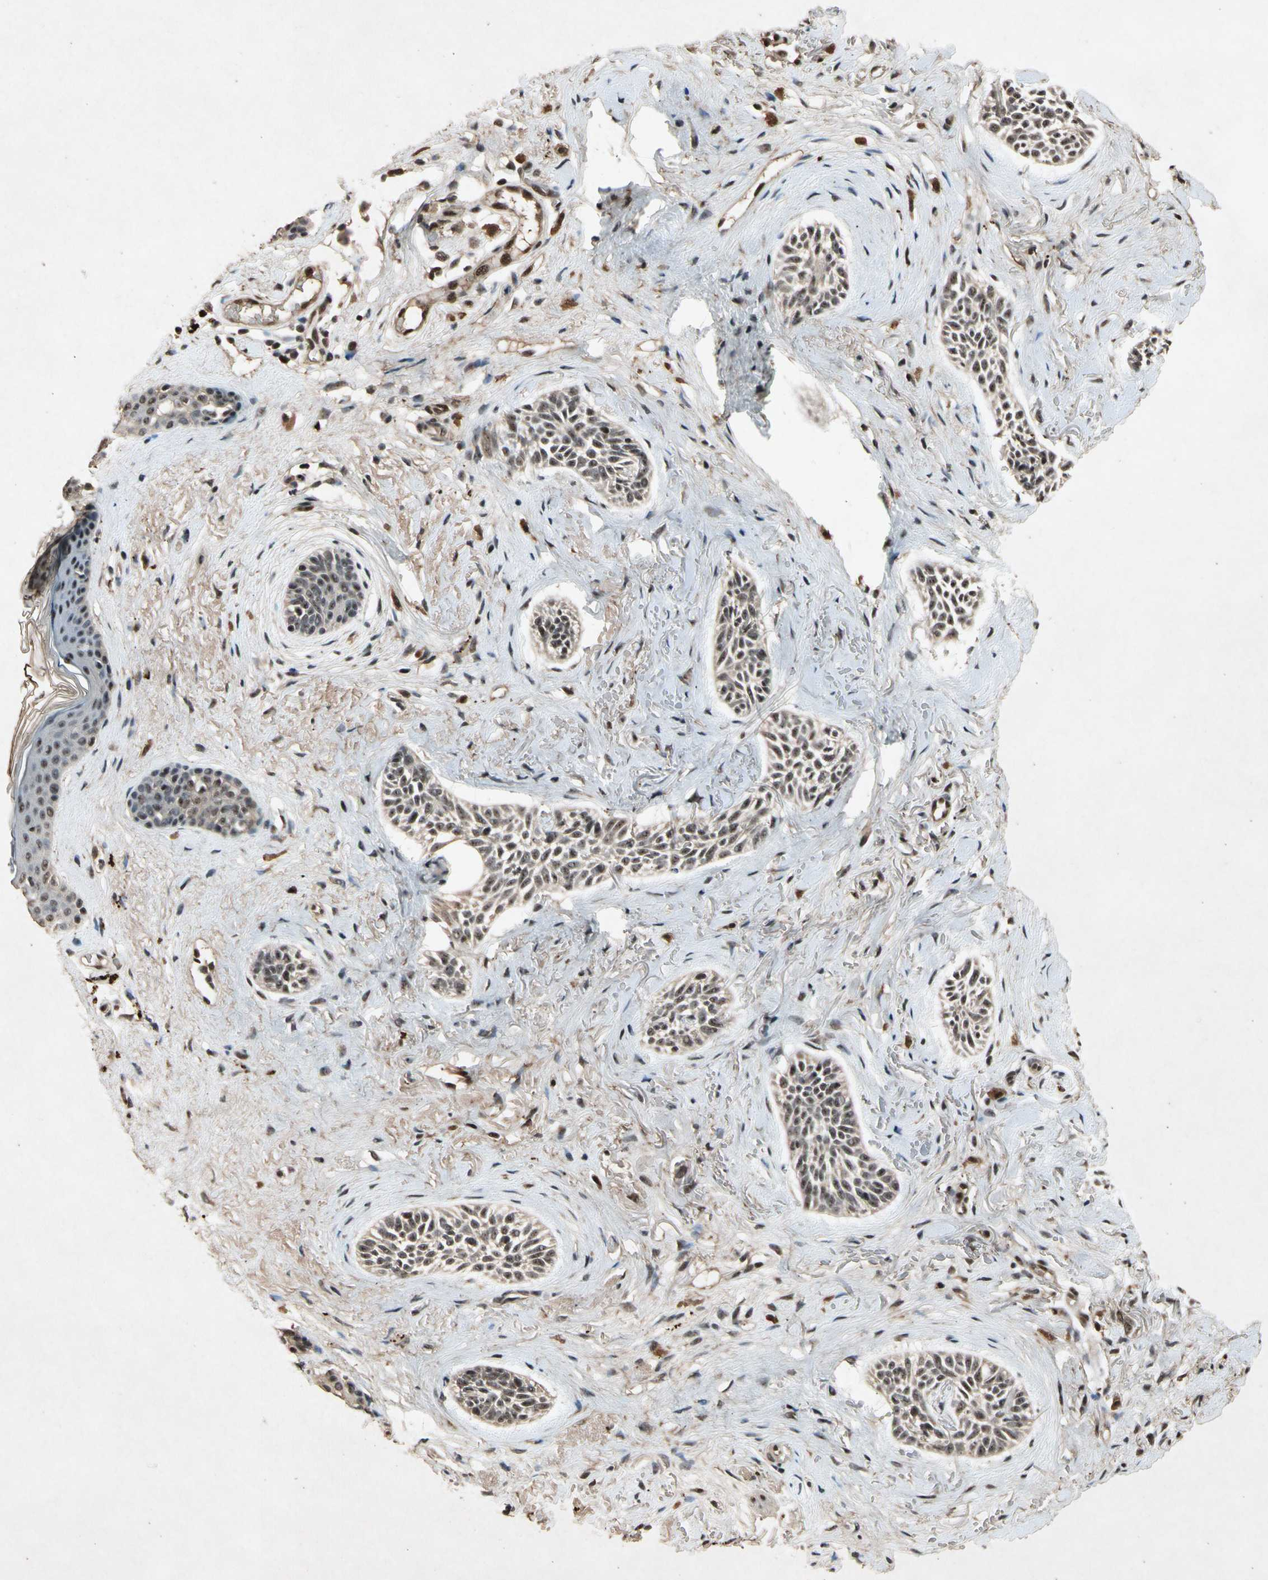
{"staining": {"intensity": "moderate", "quantity": ">75%", "location": "nuclear"}, "tissue": "skin cancer", "cell_type": "Tumor cells", "image_type": "cancer", "snomed": [{"axis": "morphology", "description": "Normal tissue, NOS"}, {"axis": "morphology", "description": "Basal cell carcinoma"}, {"axis": "topography", "description": "Skin"}], "caption": "High-magnification brightfield microscopy of basal cell carcinoma (skin) stained with DAB (brown) and counterstained with hematoxylin (blue). tumor cells exhibit moderate nuclear expression is identified in about>75% of cells.", "gene": "PML", "patient": {"sex": "female", "age": 84}}